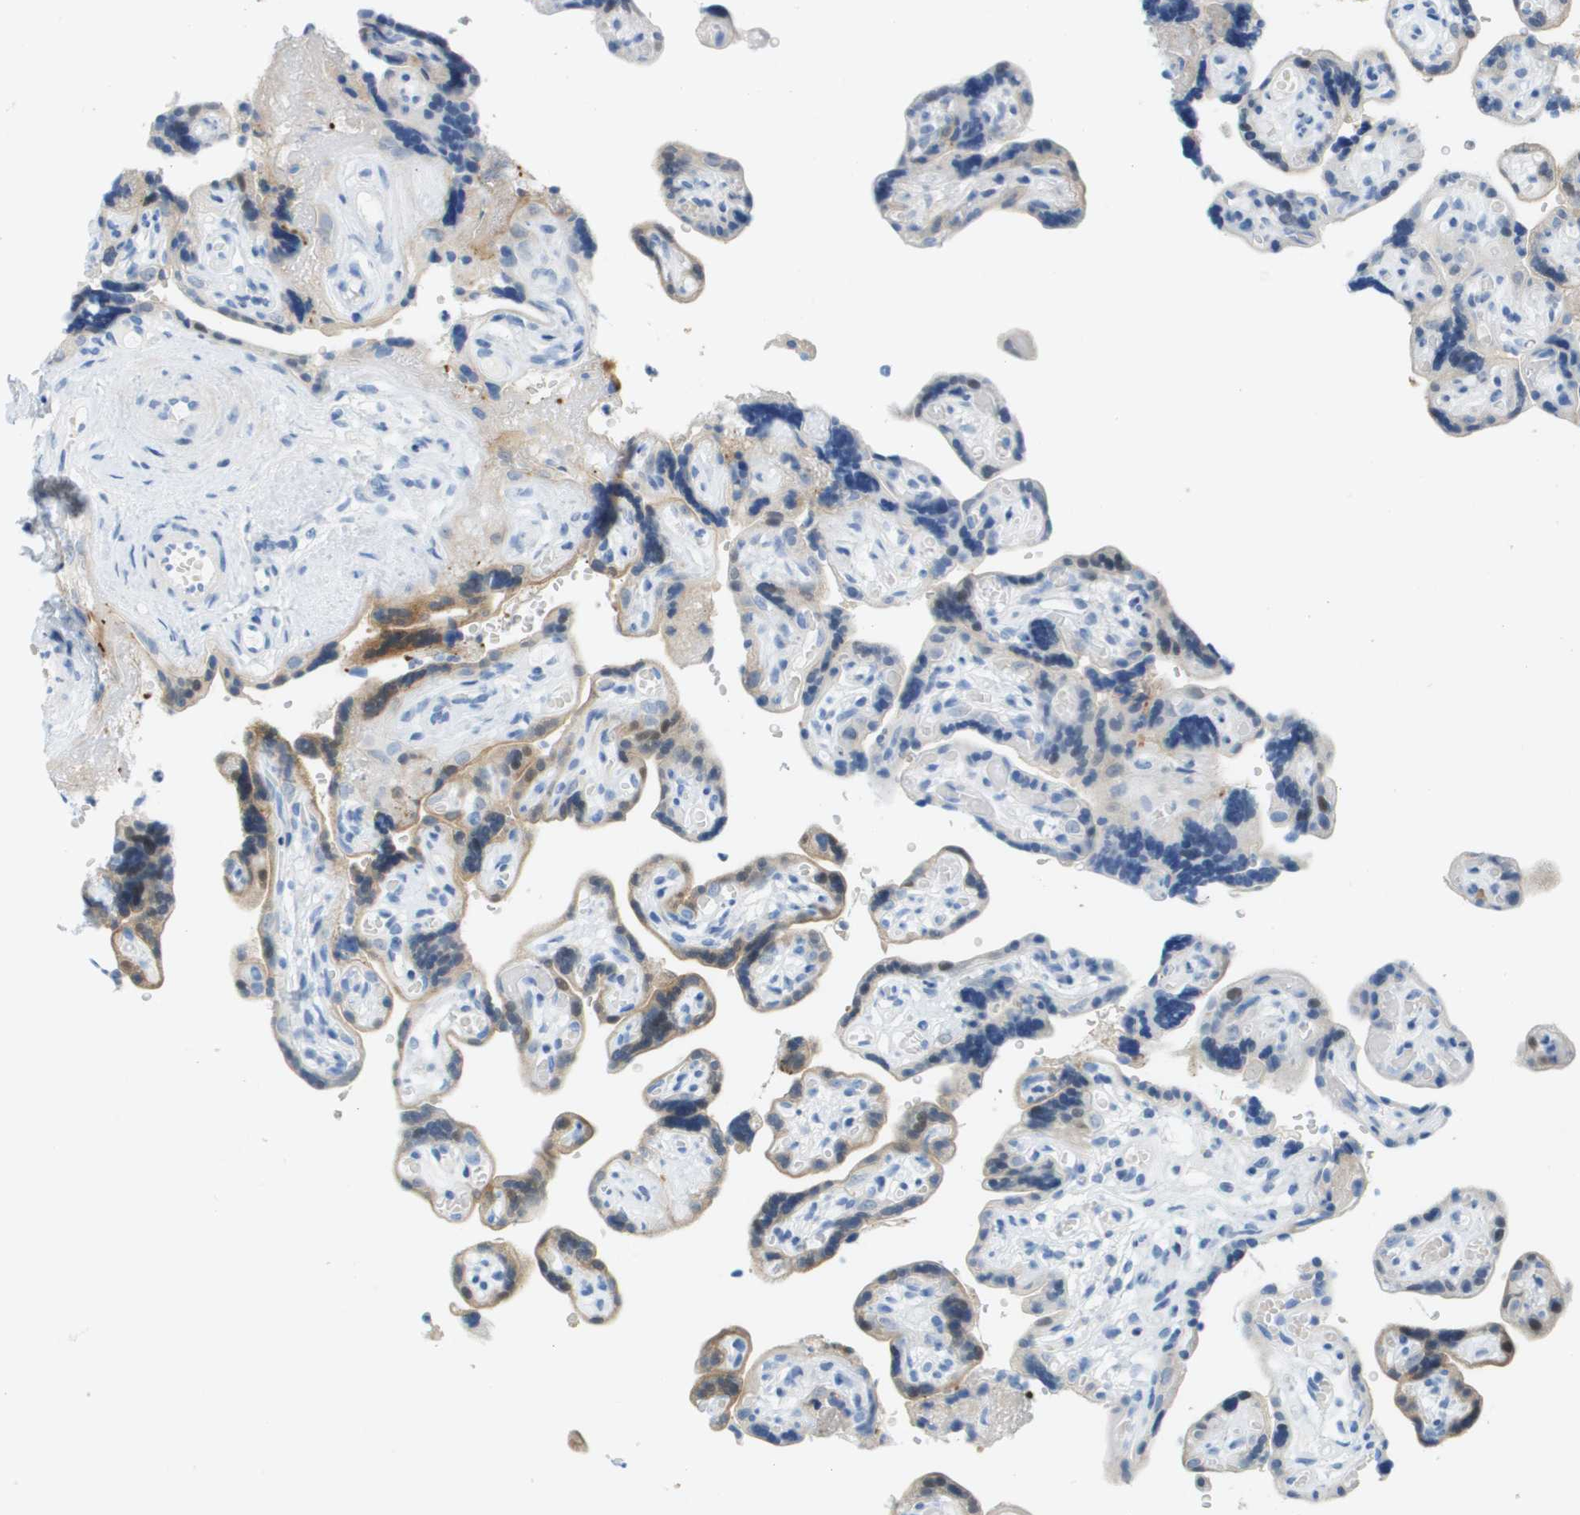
{"staining": {"intensity": "moderate", "quantity": ">75%", "location": "cytoplasmic/membranous"}, "tissue": "placenta", "cell_type": "Trophoblastic cells", "image_type": "normal", "snomed": [{"axis": "morphology", "description": "Normal tissue, NOS"}, {"axis": "topography", "description": "Placenta"}], "caption": "Immunohistochemical staining of benign placenta demonstrates >75% levels of moderate cytoplasmic/membranous protein positivity in about >75% of trophoblastic cells.", "gene": "CUL9", "patient": {"sex": "female", "age": 30}}